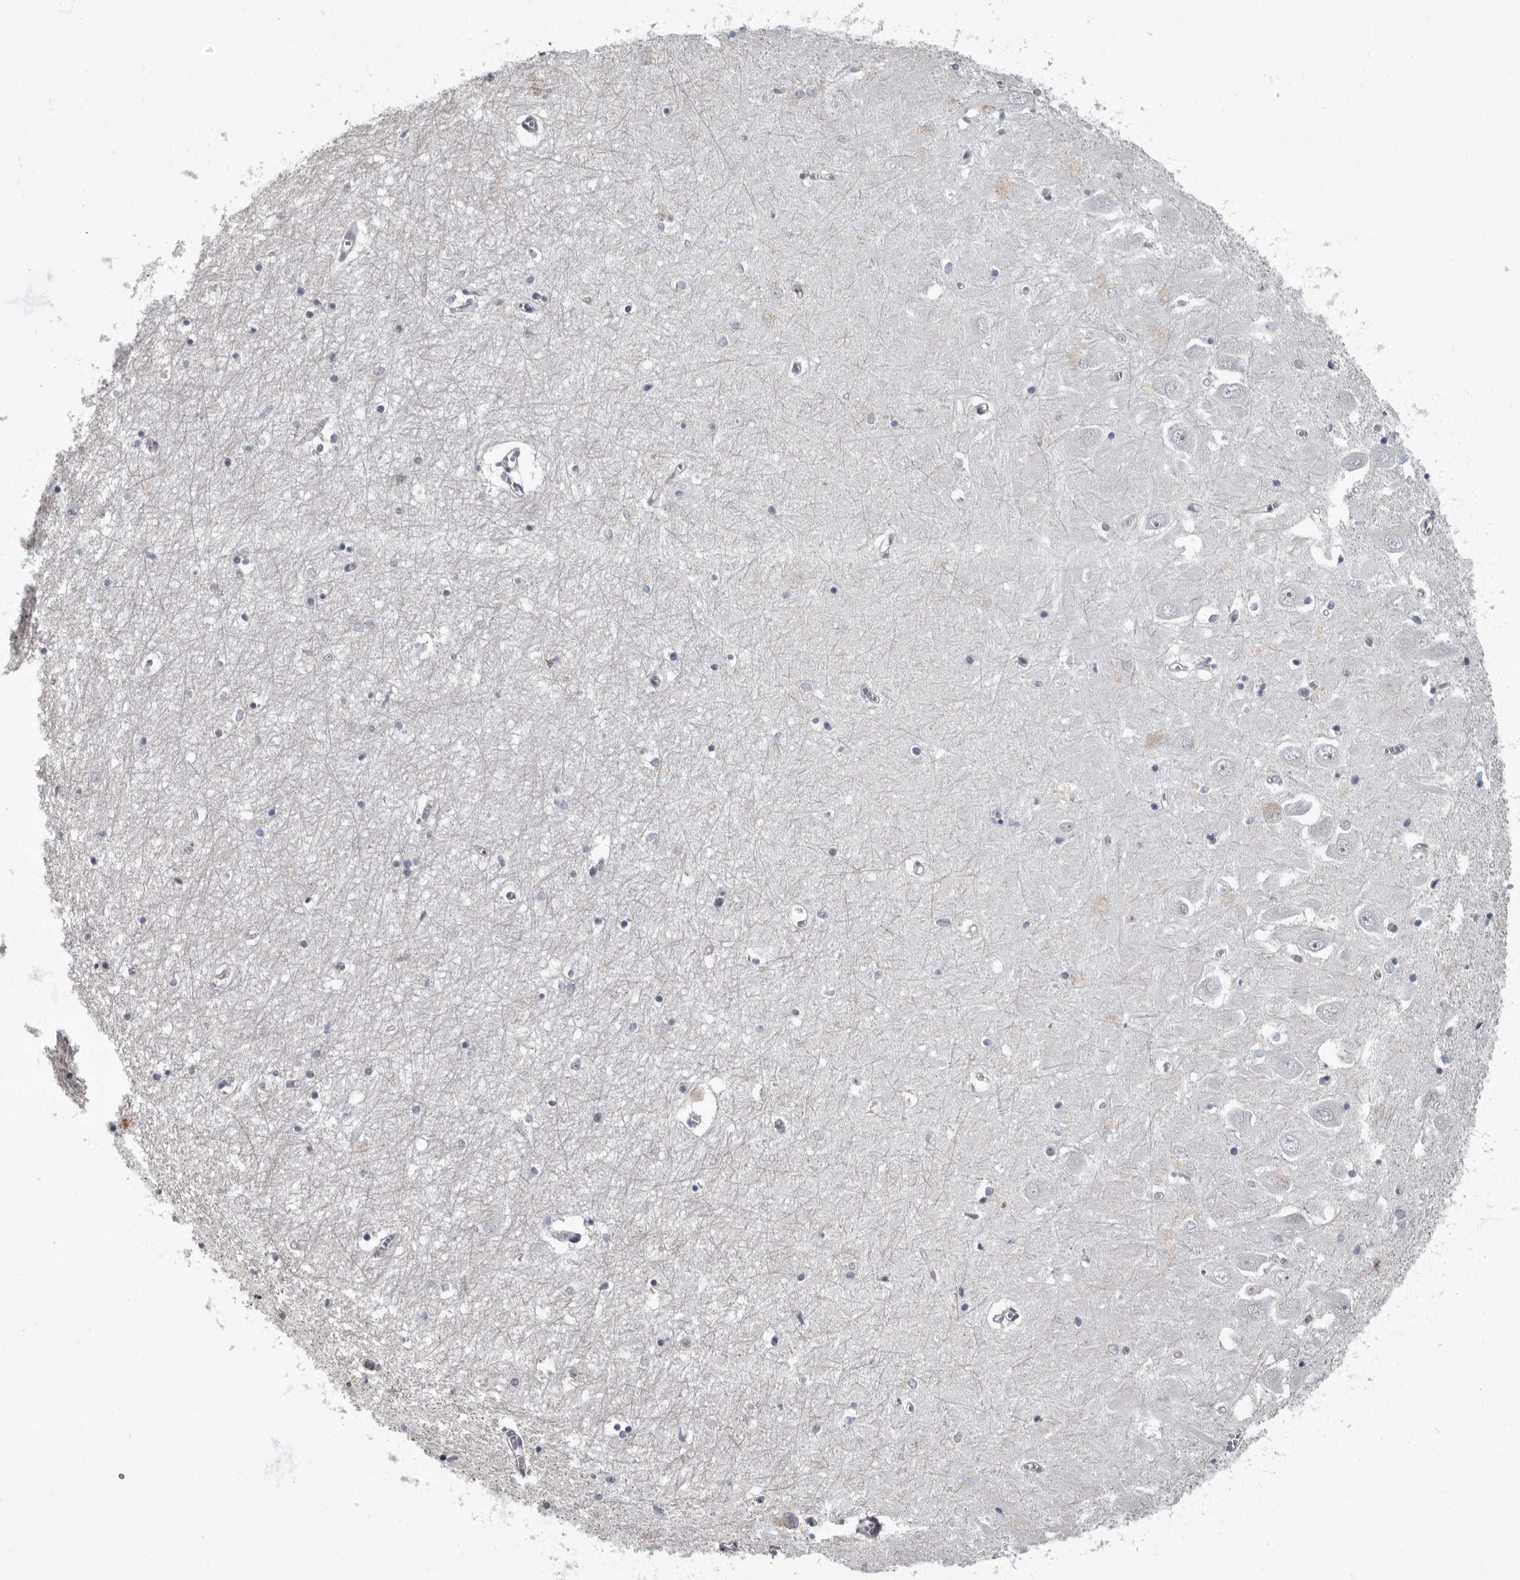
{"staining": {"intensity": "negative", "quantity": "none", "location": "none"}, "tissue": "hippocampus", "cell_type": "Glial cells", "image_type": "normal", "snomed": [{"axis": "morphology", "description": "Normal tissue, NOS"}, {"axis": "topography", "description": "Hippocampus"}], "caption": "Glial cells show no significant protein staining in benign hippocampus. Brightfield microscopy of IHC stained with DAB (3,3'-diaminobenzidine) (brown) and hematoxylin (blue), captured at high magnification.", "gene": "ARHGEF10", "patient": {"sex": "male", "age": 70}}